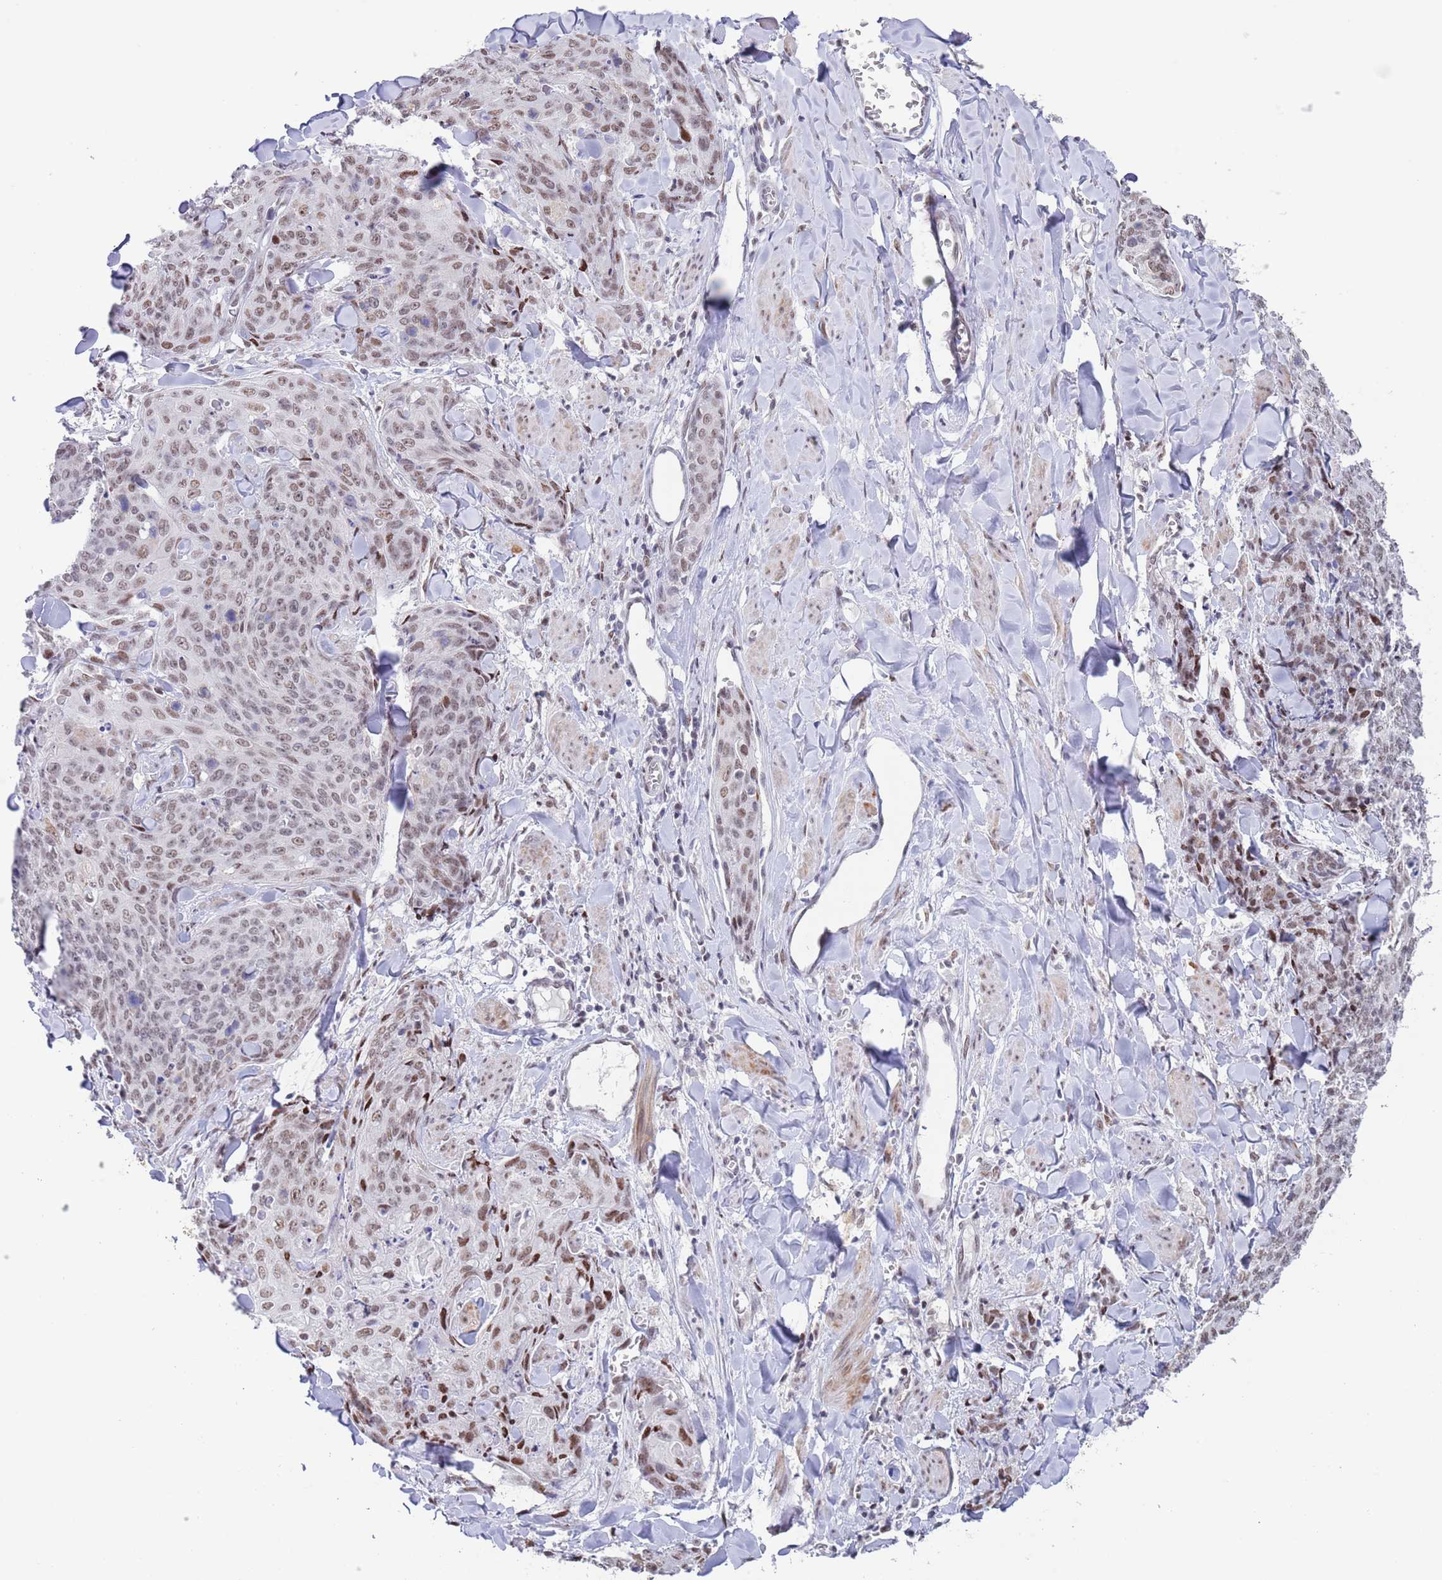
{"staining": {"intensity": "moderate", "quantity": ">75%", "location": "nuclear"}, "tissue": "skin cancer", "cell_type": "Tumor cells", "image_type": "cancer", "snomed": [{"axis": "morphology", "description": "Squamous cell carcinoma, NOS"}, {"axis": "topography", "description": "Skin"}, {"axis": "topography", "description": "Vulva"}], "caption": "Immunohistochemical staining of squamous cell carcinoma (skin) reveals moderate nuclear protein staining in approximately >75% of tumor cells. The protein is stained brown, and the nuclei are stained in blue (DAB IHC with brightfield microscopy, high magnification).", "gene": "ZNF382", "patient": {"sex": "female", "age": 85}}